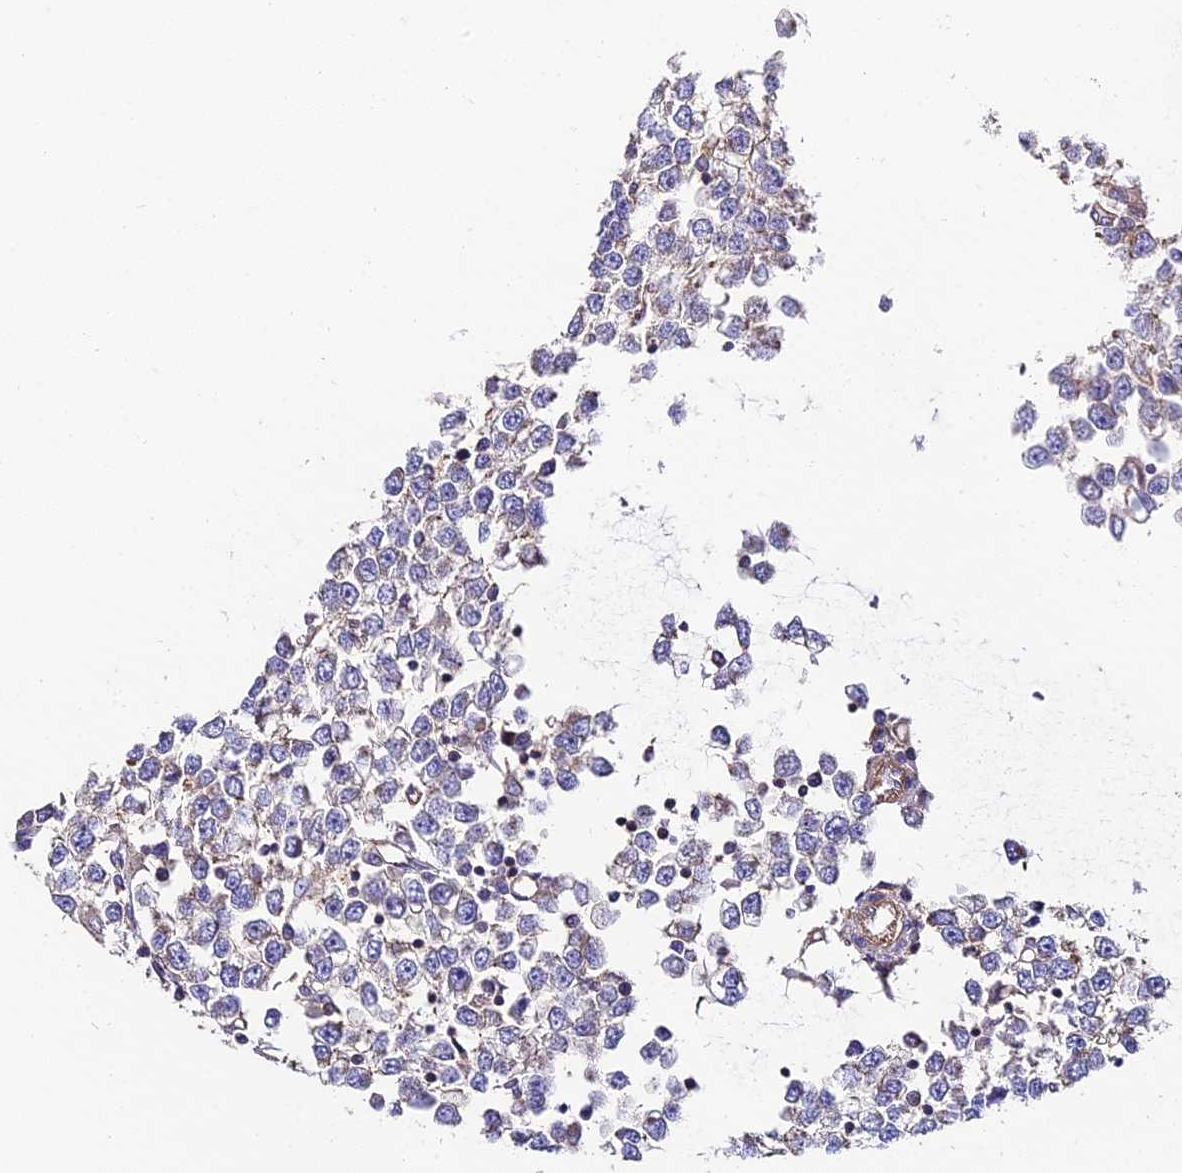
{"staining": {"intensity": "negative", "quantity": "none", "location": "none"}, "tissue": "testis cancer", "cell_type": "Tumor cells", "image_type": "cancer", "snomed": [{"axis": "morphology", "description": "Seminoma, NOS"}, {"axis": "topography", "description": "Testis"}], "caption": "Histopathology image shows no protein positivity in tumor cells of testis cancer tissue.", "gene": "QRFP", "patient": {"sex": "male", "age": 65}}